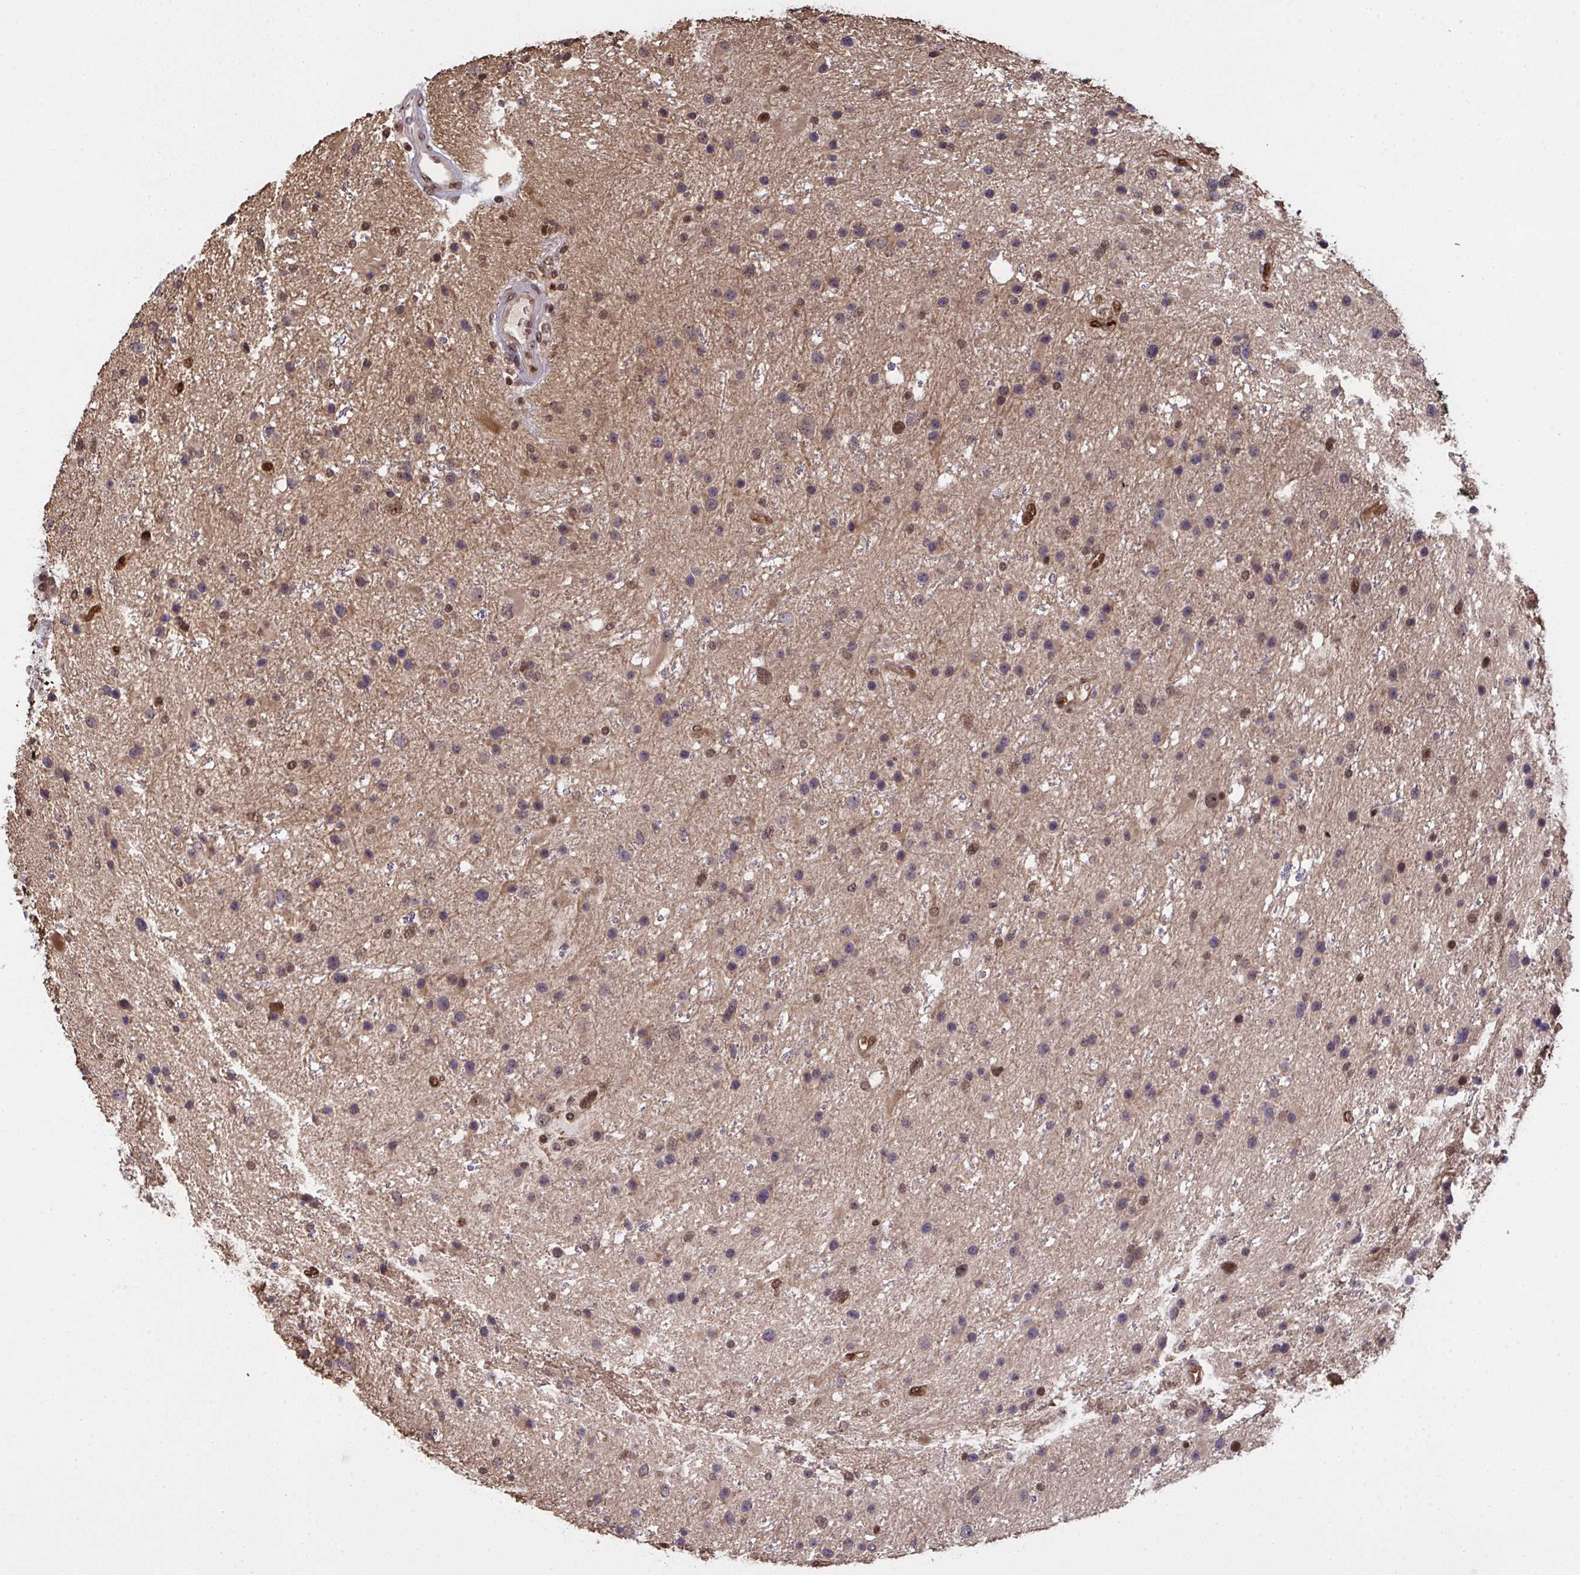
{"staining": {"intensity": "moderate", "quantity": "25%-75%", "location": "nuclear"}, "tissue": "glioma", "cell_type": "Tumor cells", "image_type": "cancer", "snomed": [{"axis": "morphology", "description": "Glioma, malignant, Low grade"}, {"axis": "topography", "description": "Brain"}], "caption": "IHC photomicrograph of malignant low-grade glioma stained for a protein (brown), which reveals medium levels of moderate nuclear positivity in approximately 25%-75% of tumor cells.", "gene": "UXT", "patient": {"sex": "female", "age": 32}}